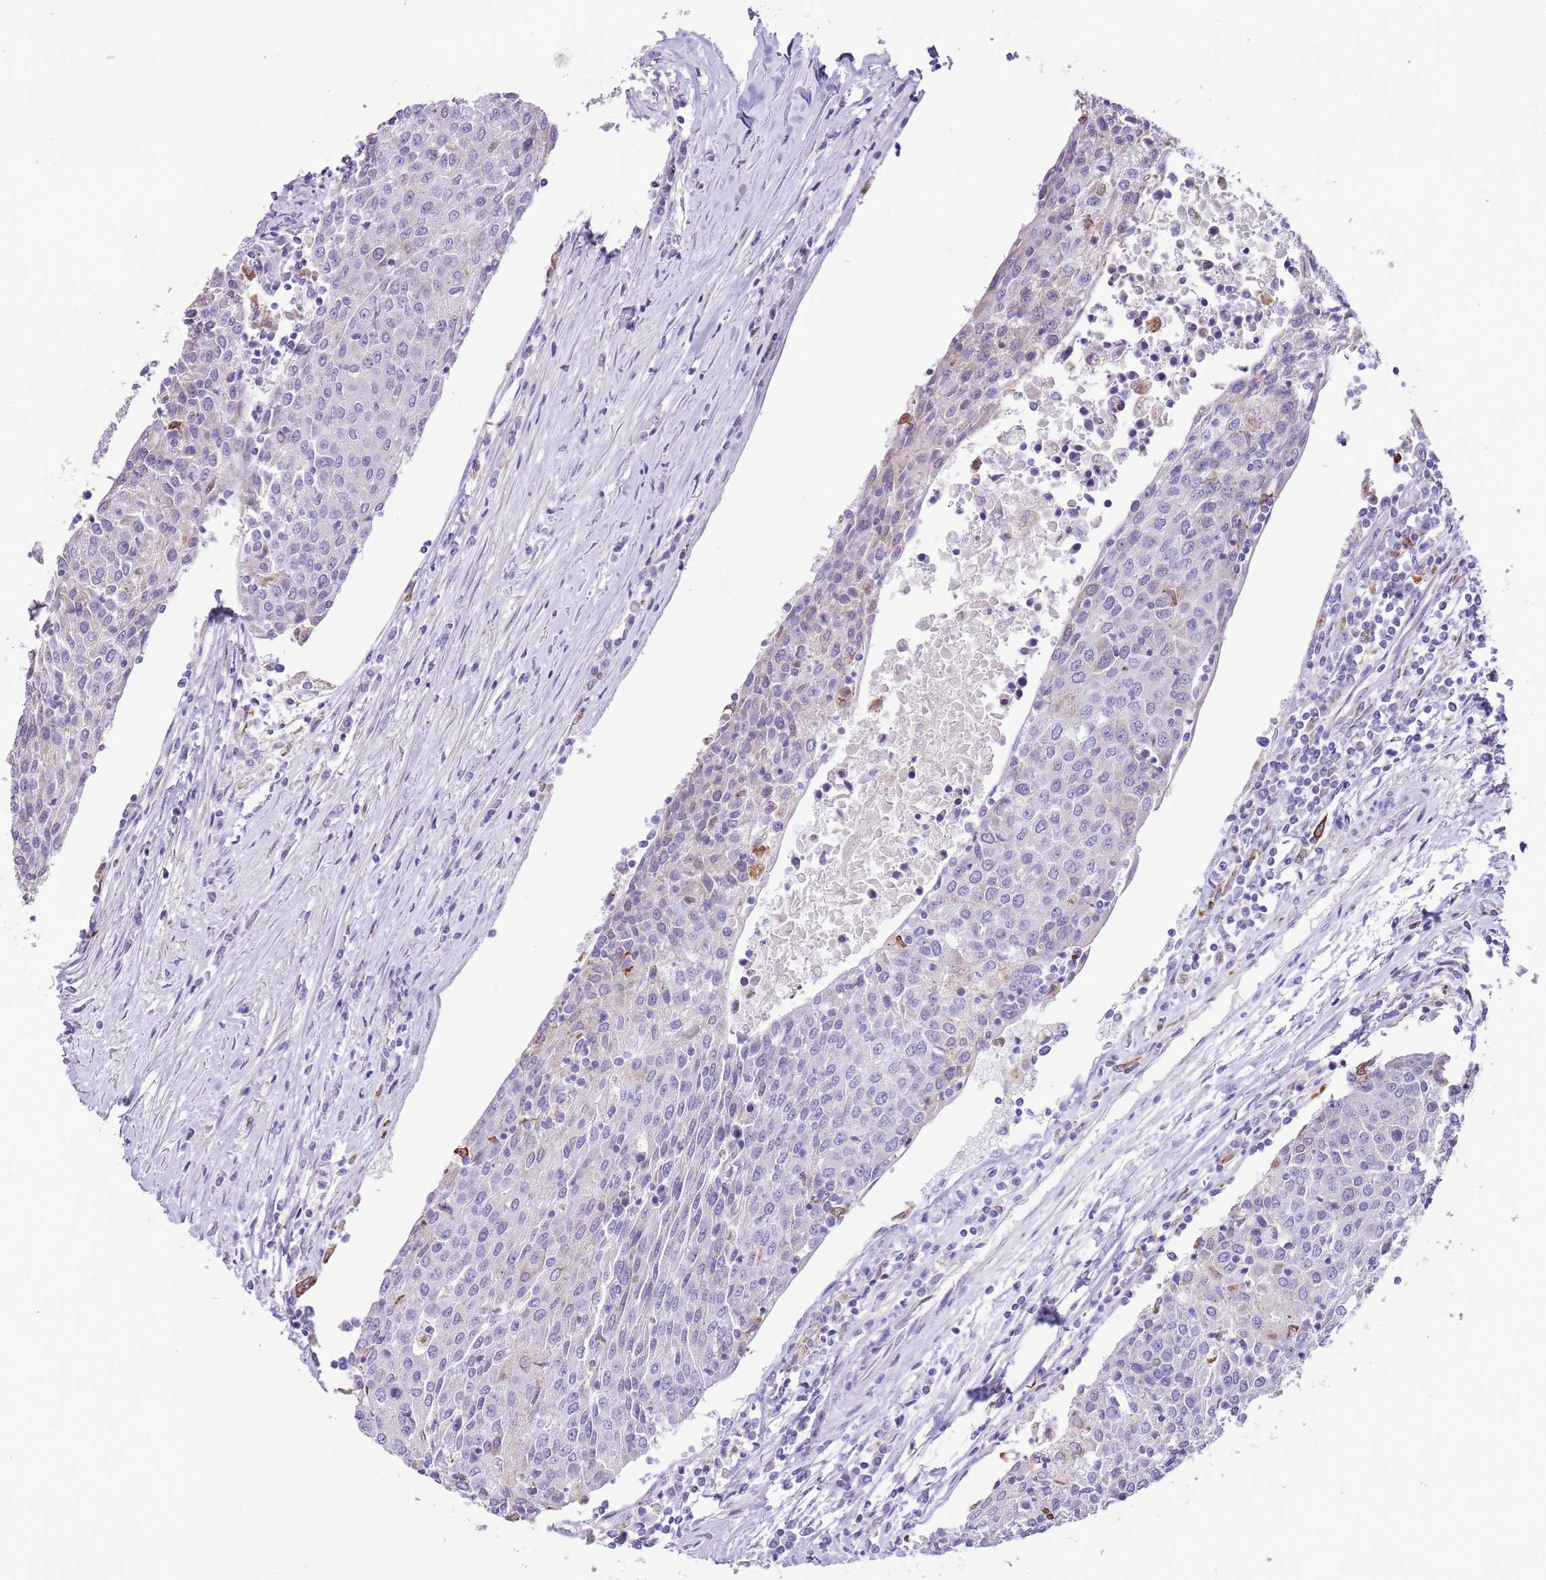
{"staining": {"intensity": "negative", "quantity": "none", "location": "none"}, "tissue": "urothelial cancer", "cell_type": "Tumor cells", "image_type": "cancer", "snomed": [{"axis": "morphology", "description": "Urothelial carcinoma, High grade"}, {"axis": "topography", "description": "Urinary bladder"}], "caption": "This is an IHC photomicrograph of urothelial cancer. There is no staining in tumor cells.", "gene": "ZNF697", "patient": {"sex": "female", "age": 85}}